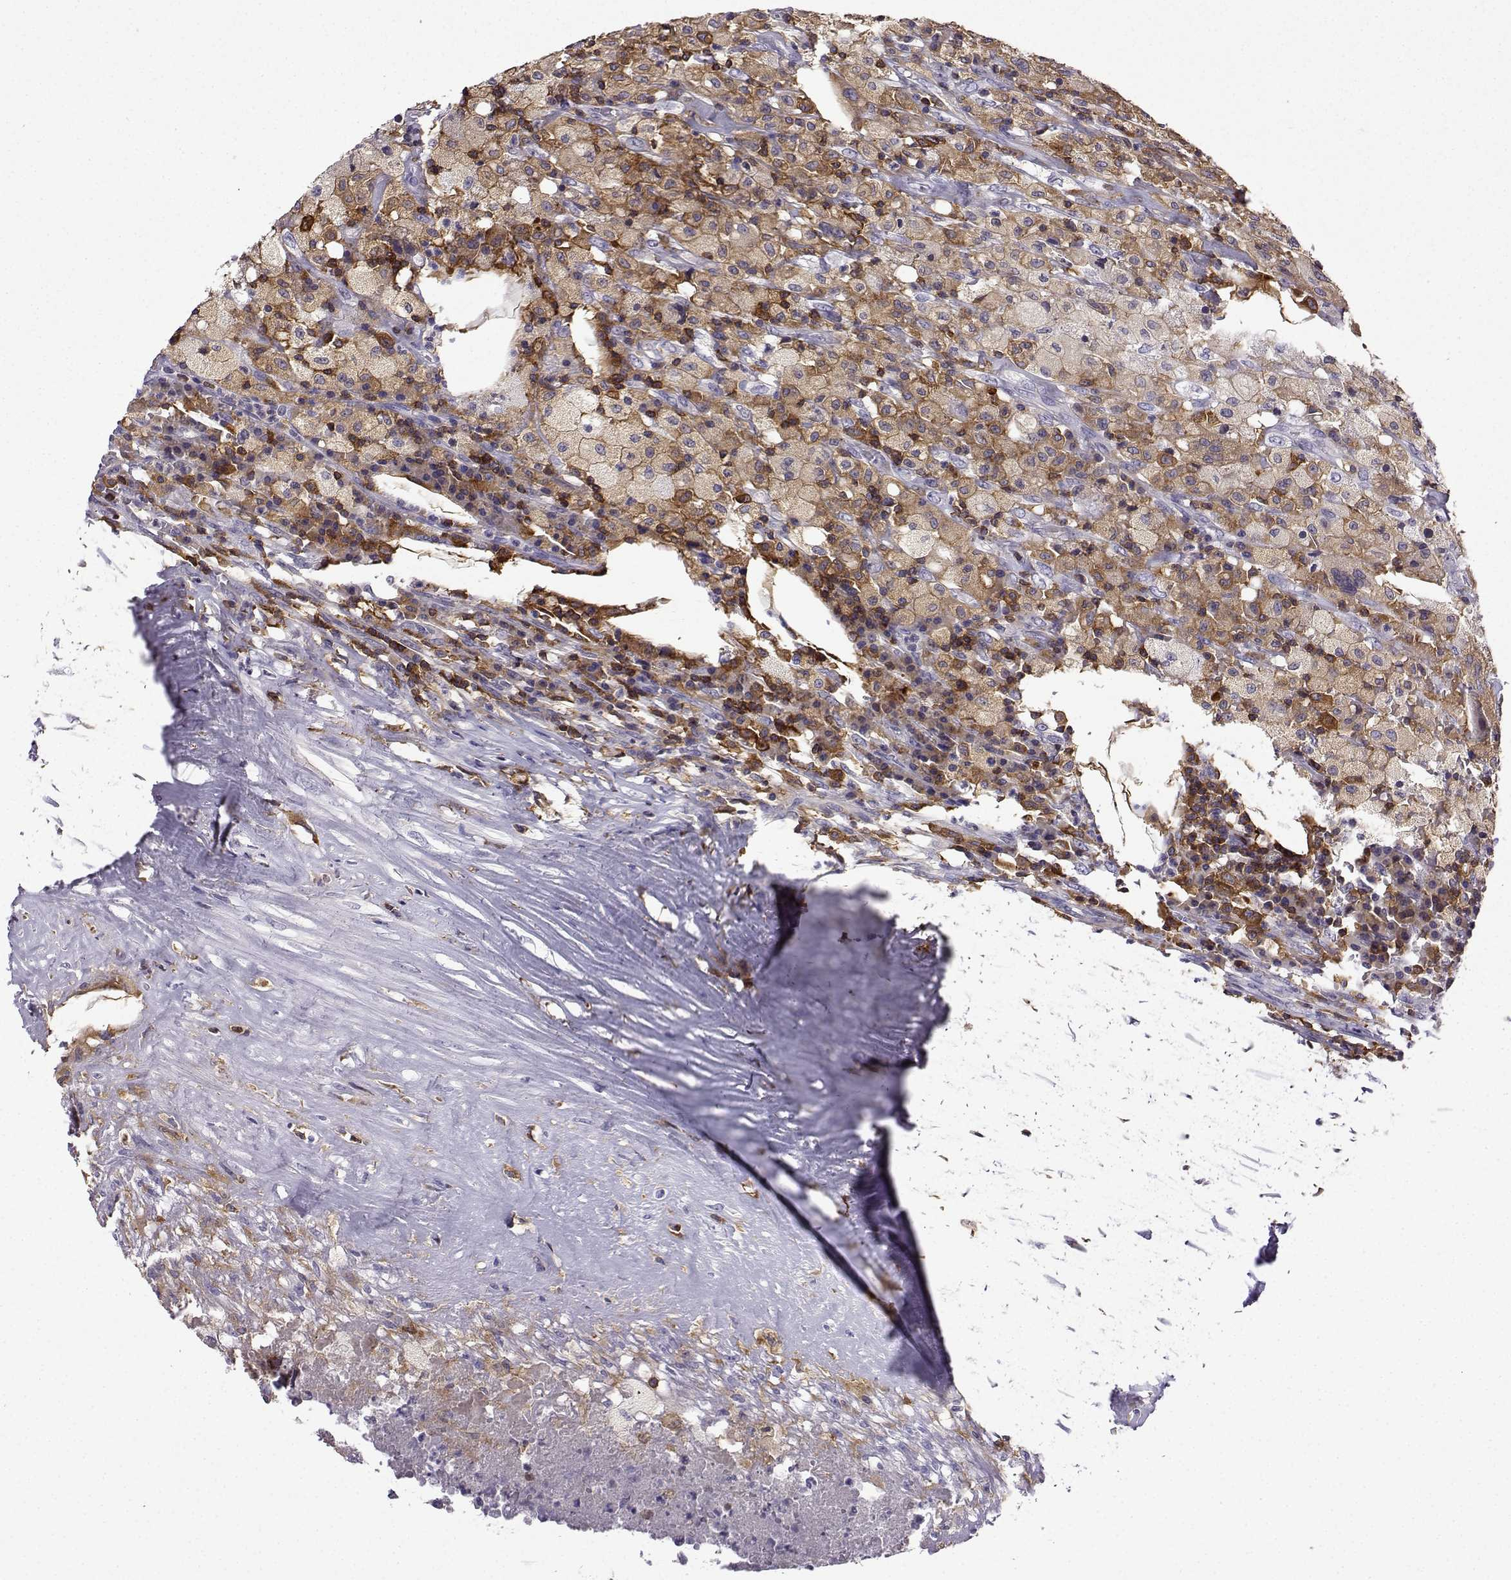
{"staining": {"intensity": "moderate", "quantity": "25%-75%", "location": "cytoplasmic/membranous"}, "tissue": "testis cancer", "cell_type": "Tumor cells", "image_type": "cancer", "snomed": [{"axis": "morphology", "description": "Necrosis, NOS"}, {"axis": "morphology", "description": "Carcinoma, Embryonal, NOS"}, {"axis": "topography", "description": "Testis"}], "caption": "This is a photomicrograph of immunohistochemistry staining of testis embryonal carcinoma, which shows moderate staining in the cytoplasmic/membranous of tumor cells.", "gene": "DOCK10", "patient": {"sex": "male", "age": 19}}